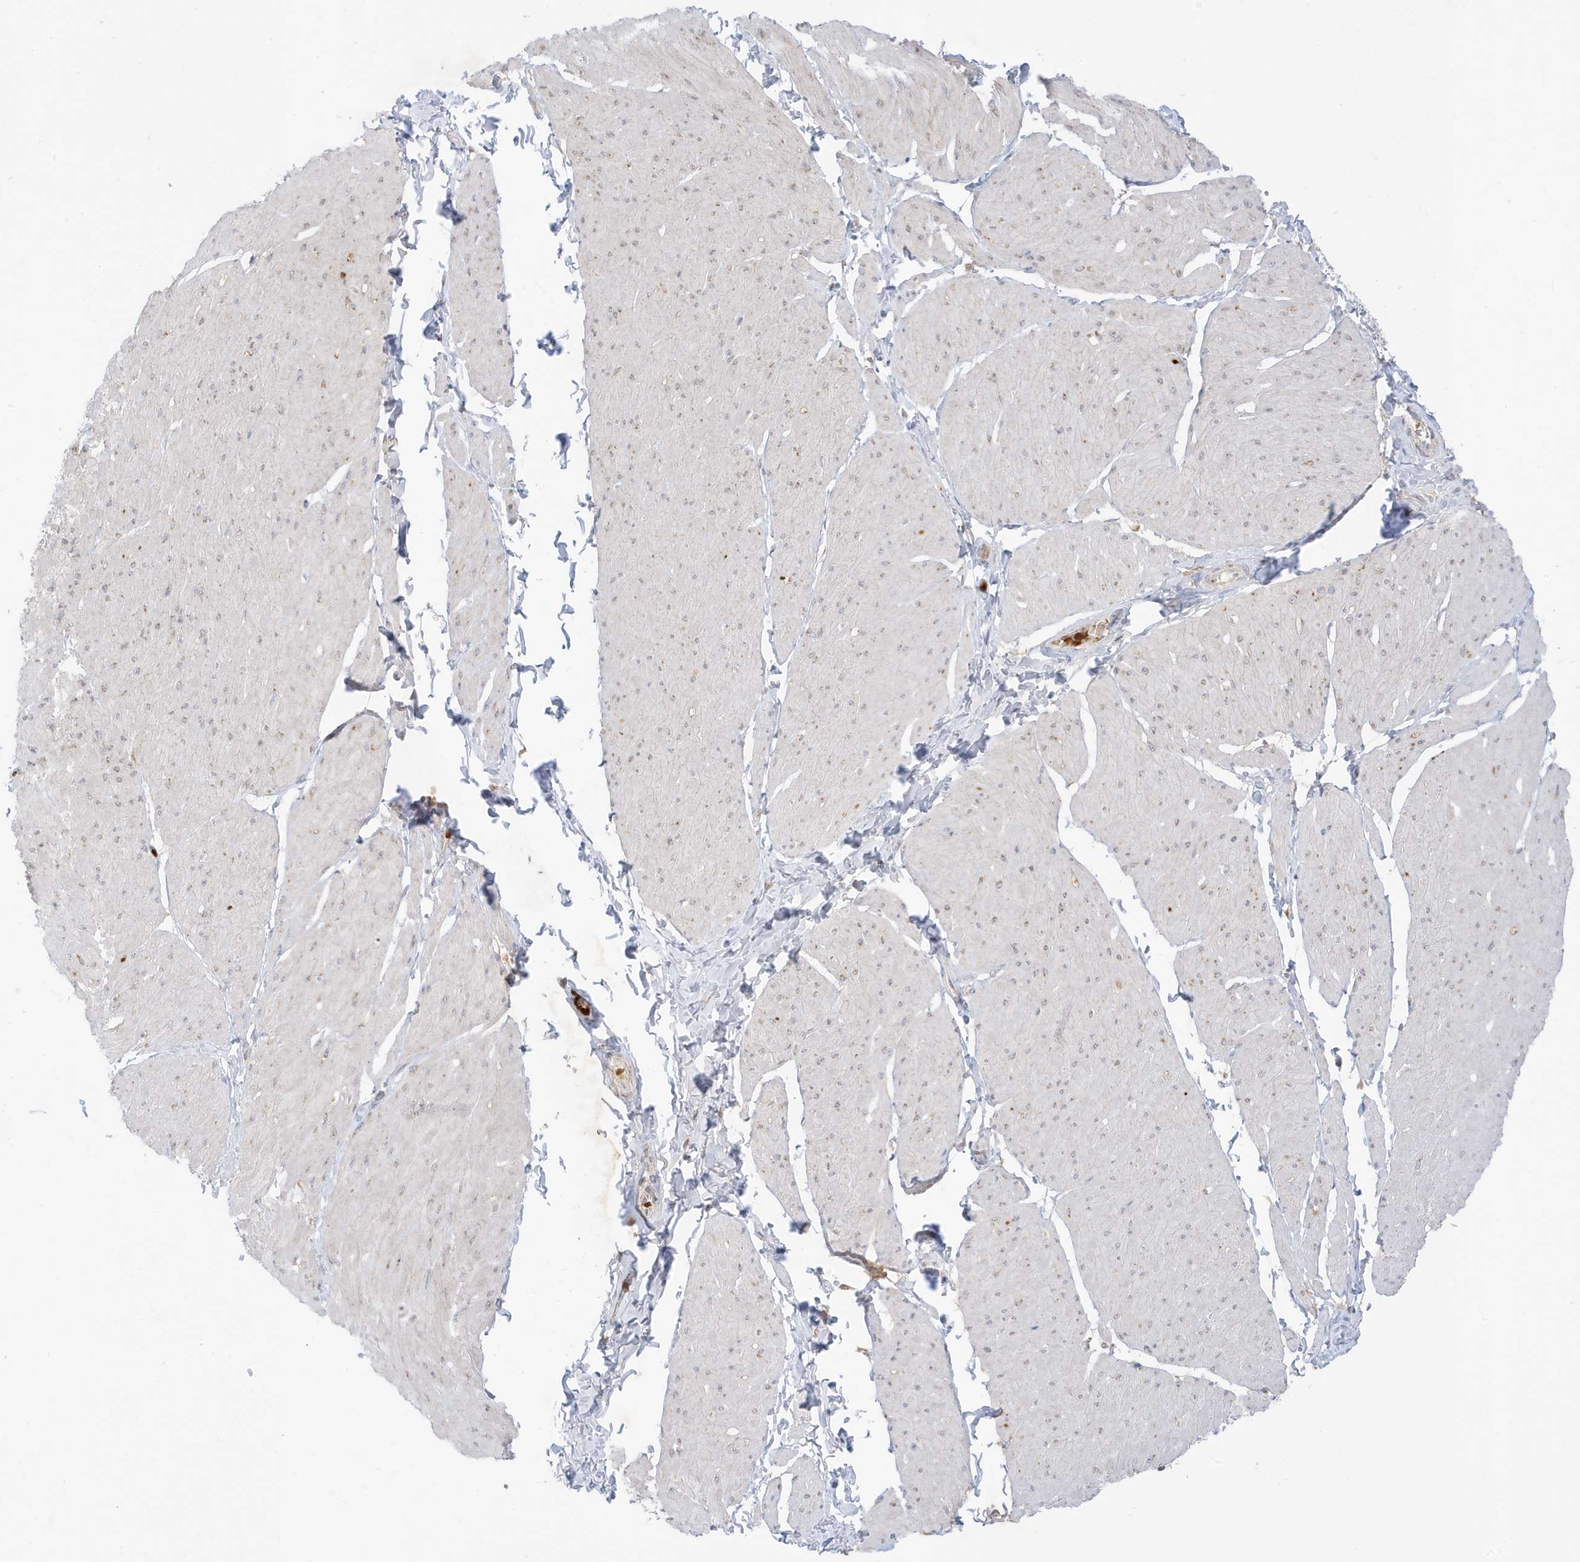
{"staining": {"intensity": "negative", "quantity": "none", "location": "none"}, "tissue": "smooth muscle", "cell_type": "Smooth muscle cells", "image_type": "normal", "snomed": [{"axis": "morphology", "description": "Urothelial carcinoma, High grade"}, {"axis": "topography", "description": "Urinary bladder"}], "caption": "IHC micrograph of benign smooth muscle stained for a protein (brown), which displays no expression in smooth muscle cells. (IHC, brightfield microscopy, high magnification).", "gene": "NPPC", "patient": {"sex": "male", "age": 46}}